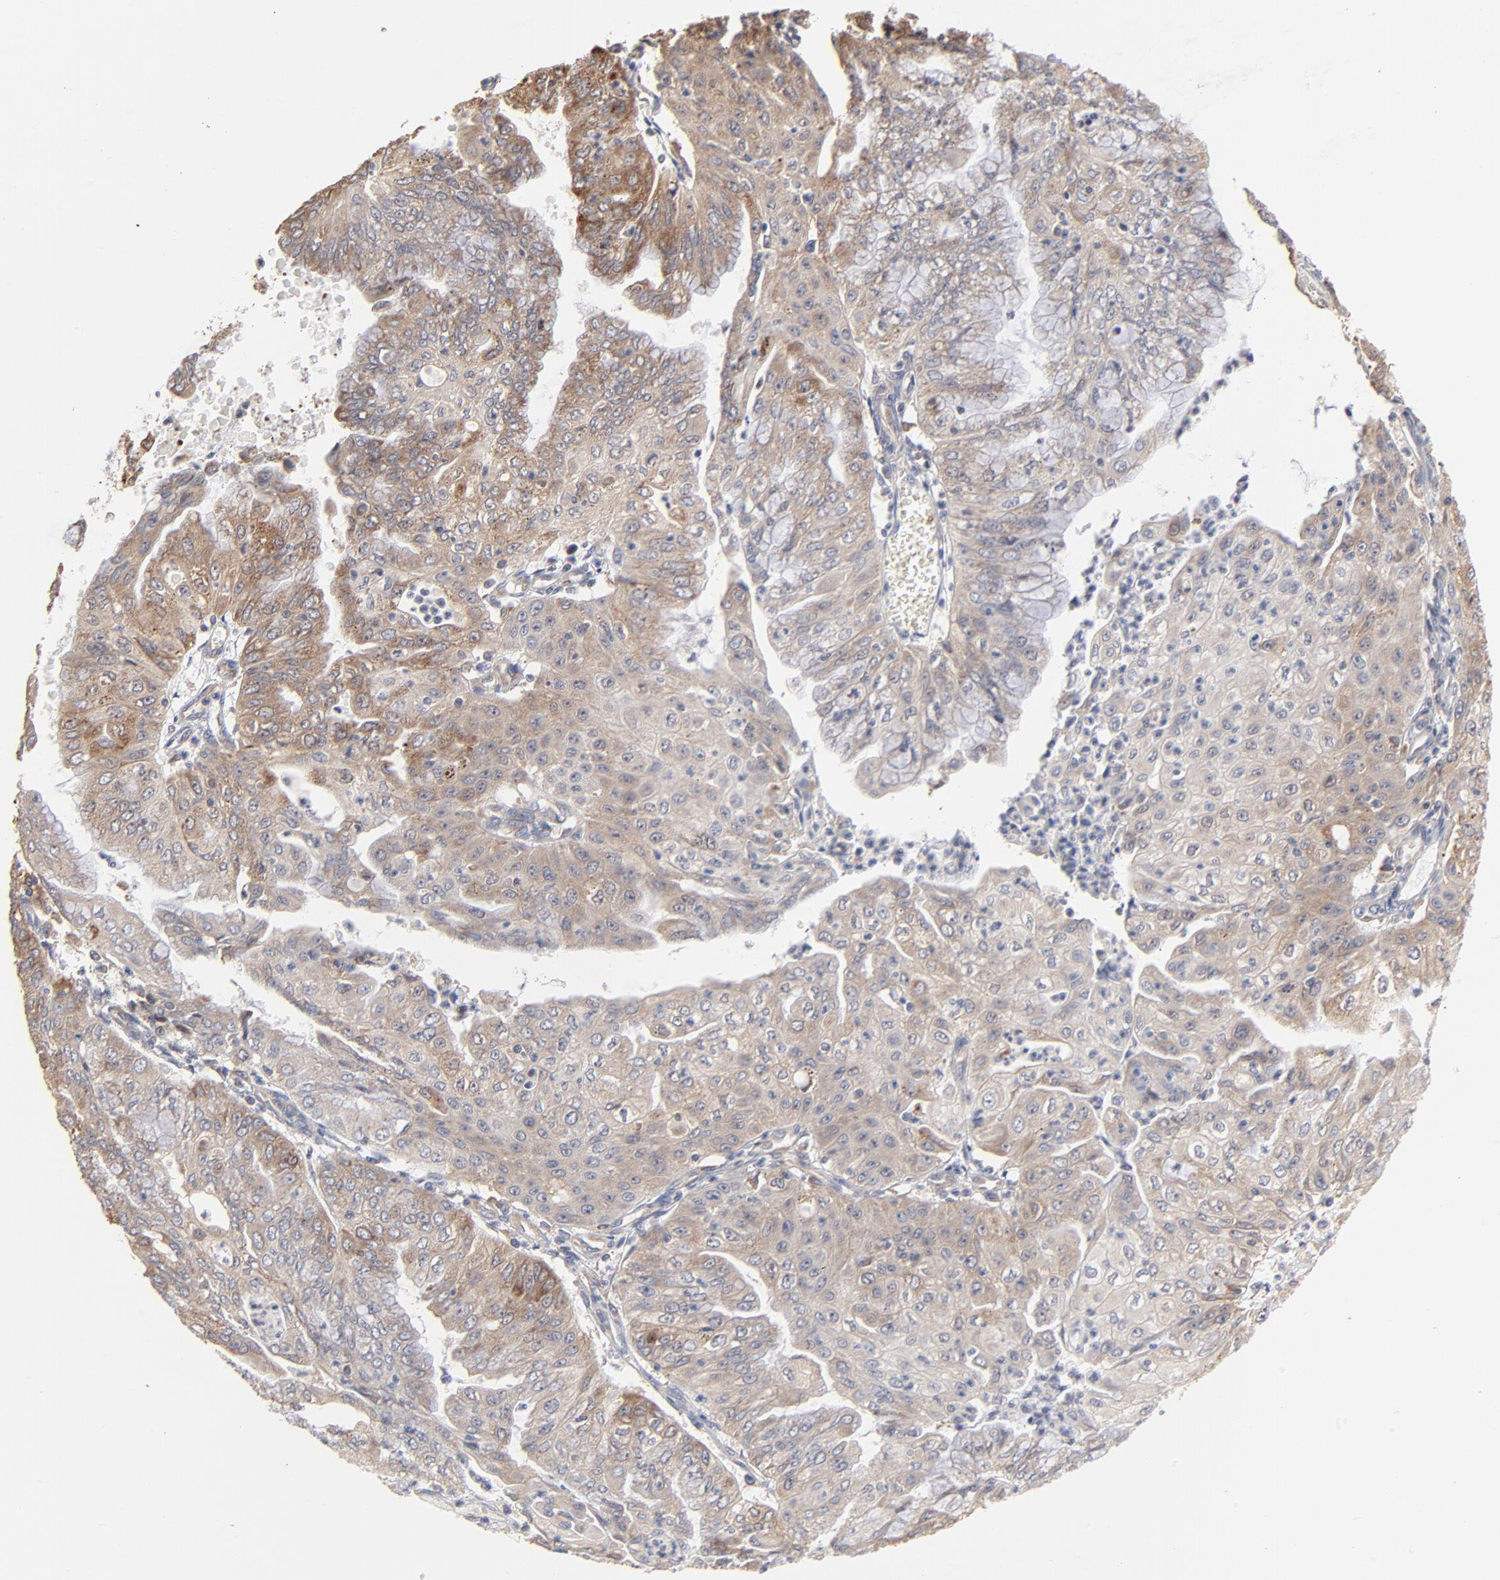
{"staining": {"intensity": "moderate", "quantity": "25%-75%", "location": "cytoplasmic/membranous"}, "tissue": "endometrial cancer", "cell_type": "Tumor cells", "image_type": "cancer", "snomed": [{"axis": "morphology", "description": "Adenocarcinoma, NOS"}, {"axis": "topography", "description": "Endometrium"}], "caption": "Moderate cytoplasmic/membranous protein positivity is identified in approximately 25%-75% of tumor cells in adenocarcinoma (endometrial). The staining is performed using DAB (3,3'-diaminobenzidine) brown chromogen to label protein expression. The nuclei are counter-stained blue using hematoxylin.", "gene": "RNF213", "patient": {"sex": "female", "age": 79}}